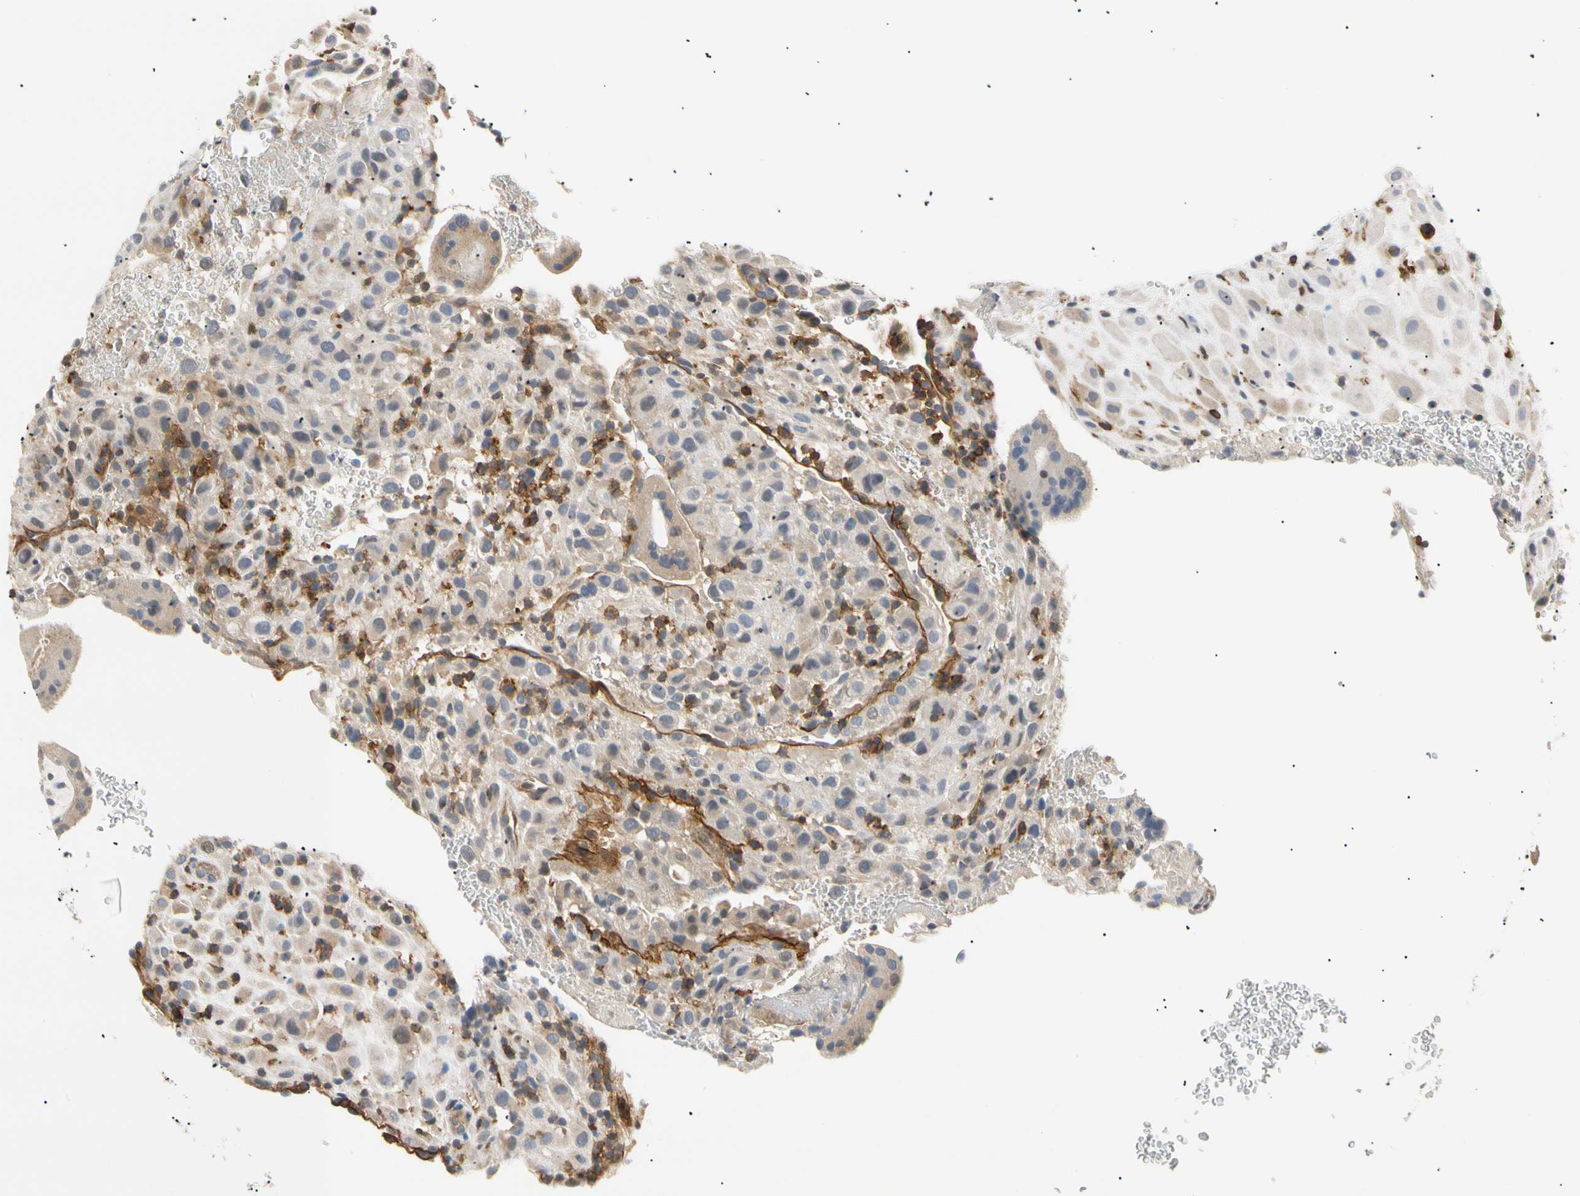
{"staining": {"intensity": "weak", "quantity": "<25%", "location": "cytoplasmic/membranous"}, "tissue": "placenta", "cell_type": "Decidual cells", "image_type": "normal", "snomed": [{"axis": "morphology", "description": "Normal tissue, NOS"}, {"axis": "topography", "description": "Placenta"}], "caption": "Benign placenta was stained to show a protein in brown. There is no significant staining in decidual cells.", "gene": "TNFRSF18", "patient": {"sex": "female", "age": 19}}